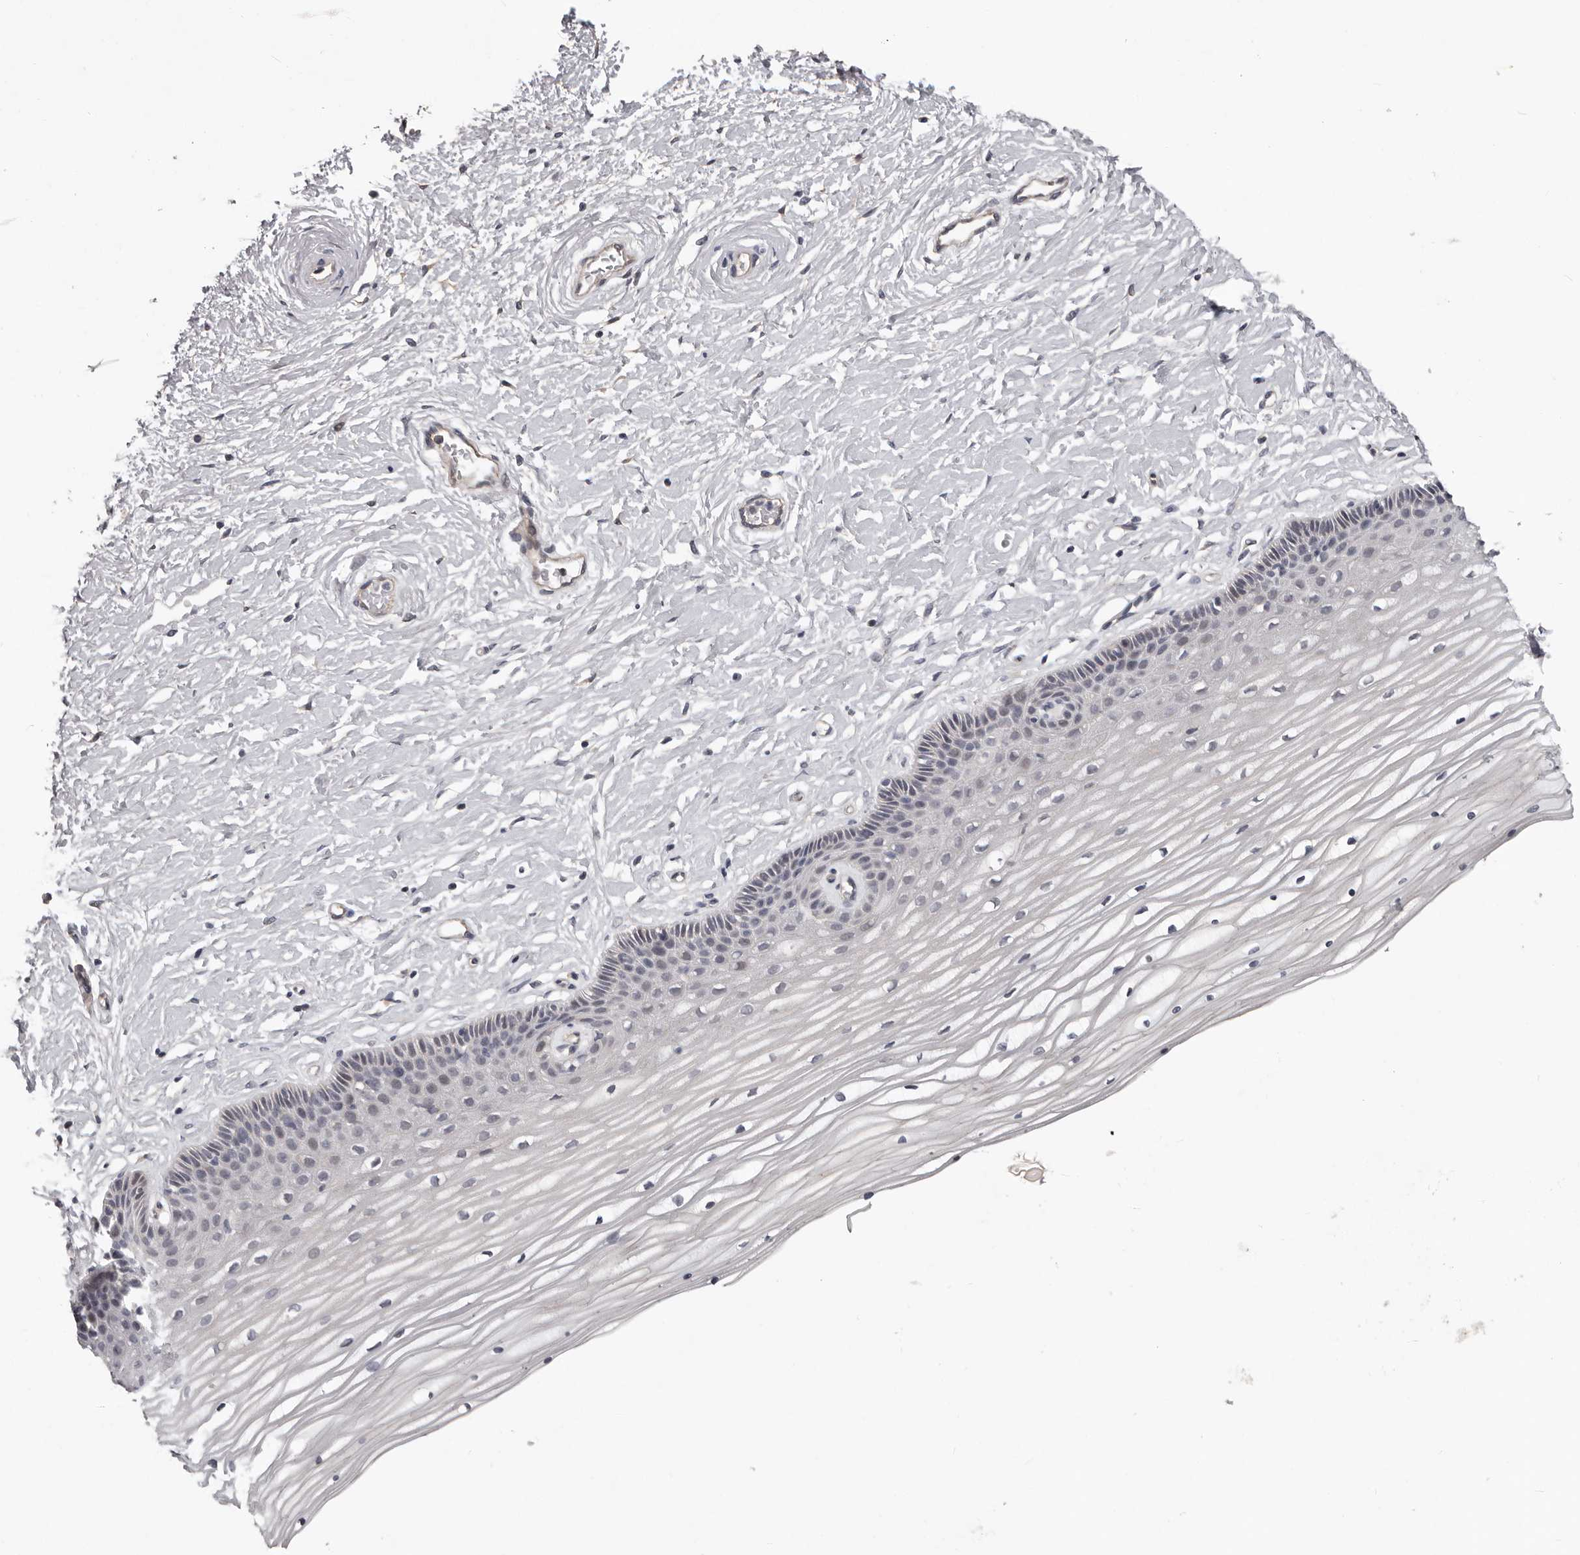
{"staining": {"intensity": "negative", "quantity": "none", "location": "none"}, "tissue": "vagina", "cell_type": "Squamous epithelial cells", "image_type": "normal", "snomed": [{"axis": "morphology", "description": "Normal tissue, NOS"}, {"axis": "topography", "description": "Vagina"}, {"axis": "topography", "description": "Cervix"}], "caption": "Squamous epithelial cells show no significant protein staining in unremarkable vagina. (Stains: DAB immunohistochemistry (IHC) with hematoxylin counter stain, Microscopy: brightfield microscopy at high magnification).", "gene": "RNF217", "patient": {"sex": "female", "age": 40}}